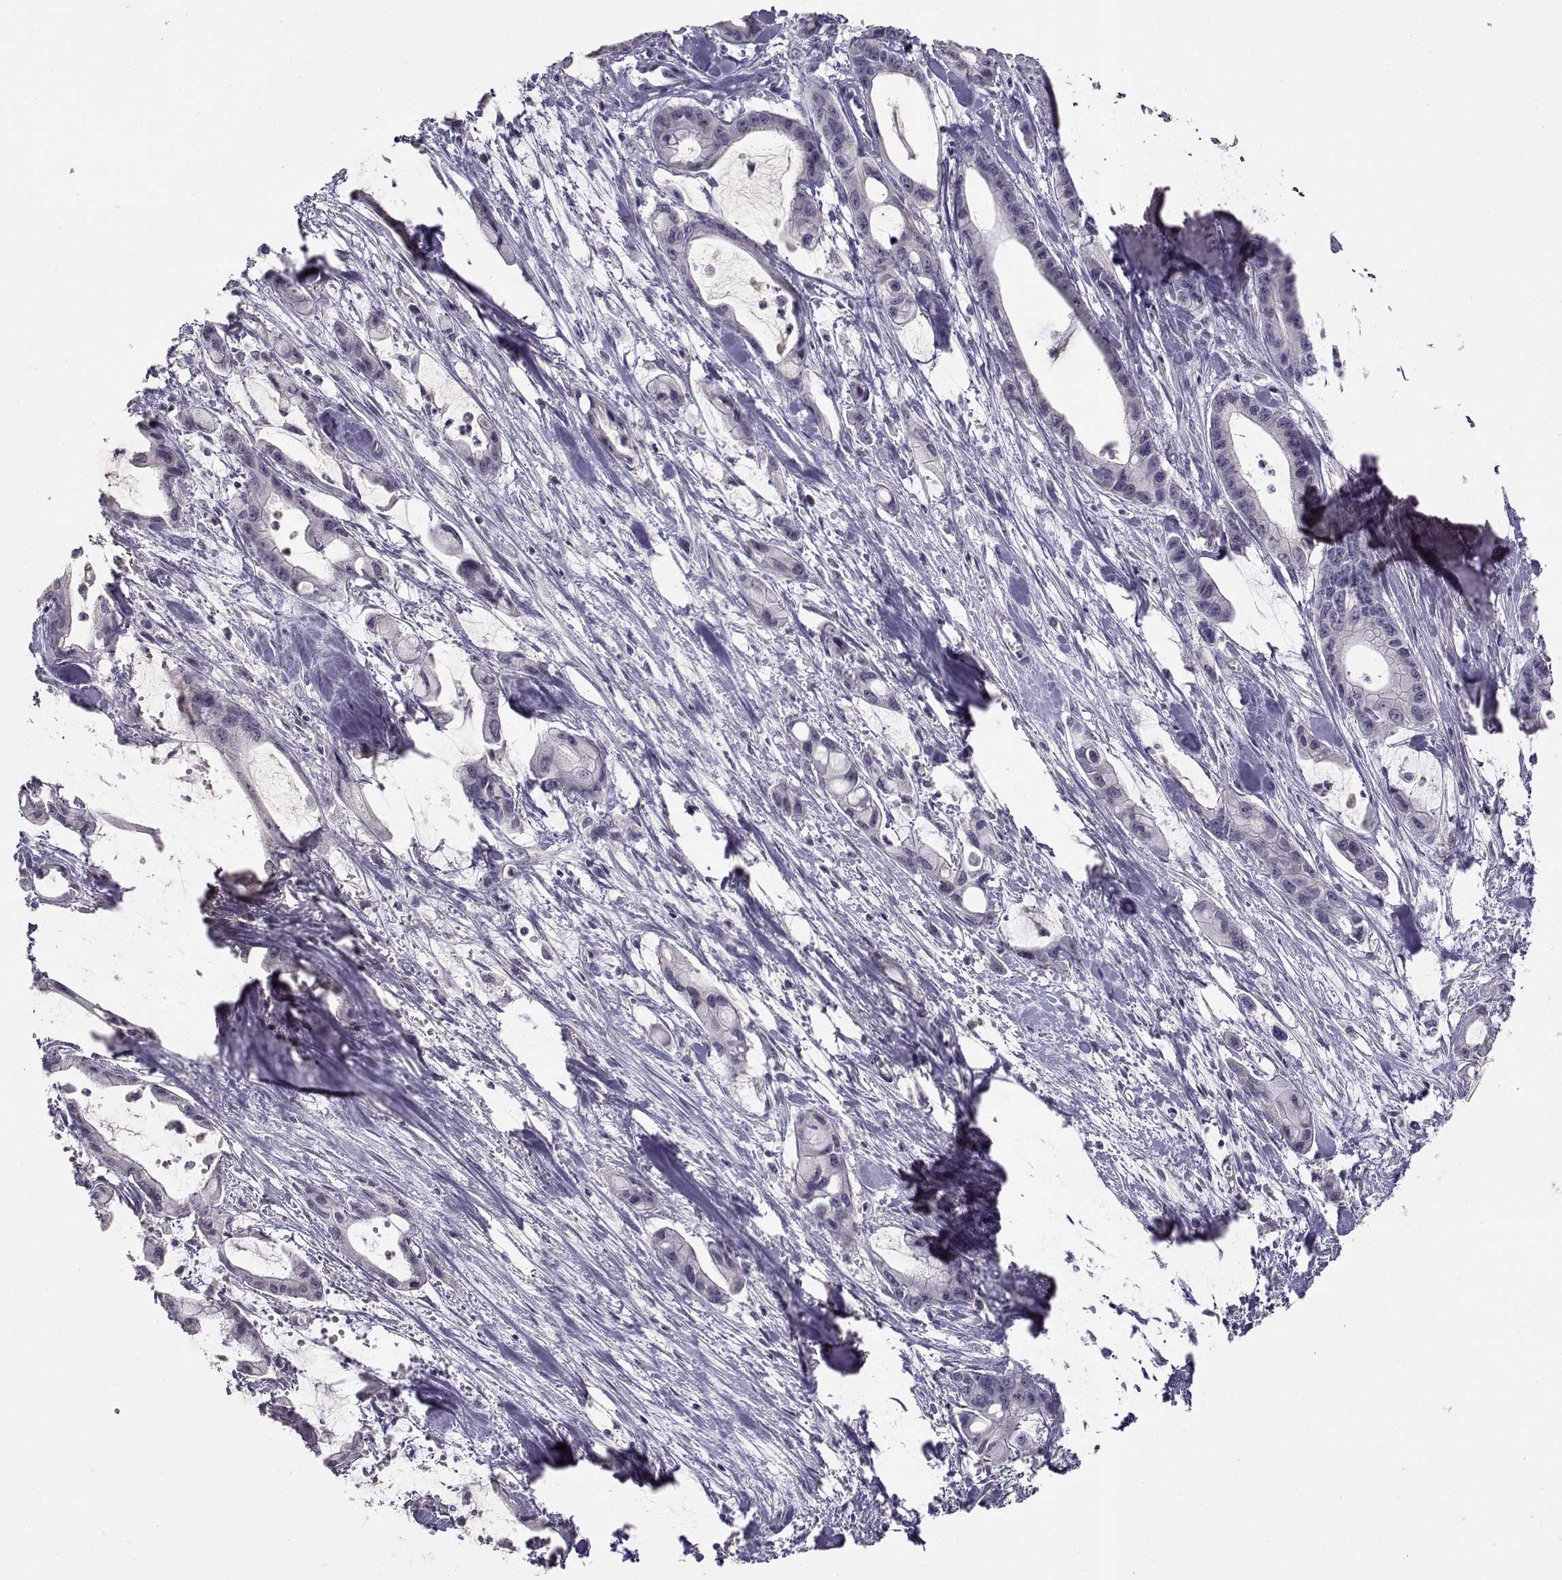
{"staining": {"intensity": "negative", "quantity": "none", "location": "none"}, "tissue": "pancreatic cancer", "cell_type": "Tumor cells", "image_type": "cancer", "snomed": [{"axis": "morphology", "description": "Adenocarcinoma, NOS"}, {"axis": "topography", "description": "Pancreas"}], "caption": "Immunohistochemical staining of human pancreatic cancer displays no significant positivity in tumor cells.", "gene": "RHOXF2", "patient": {"sex": "male", "age": 48}}